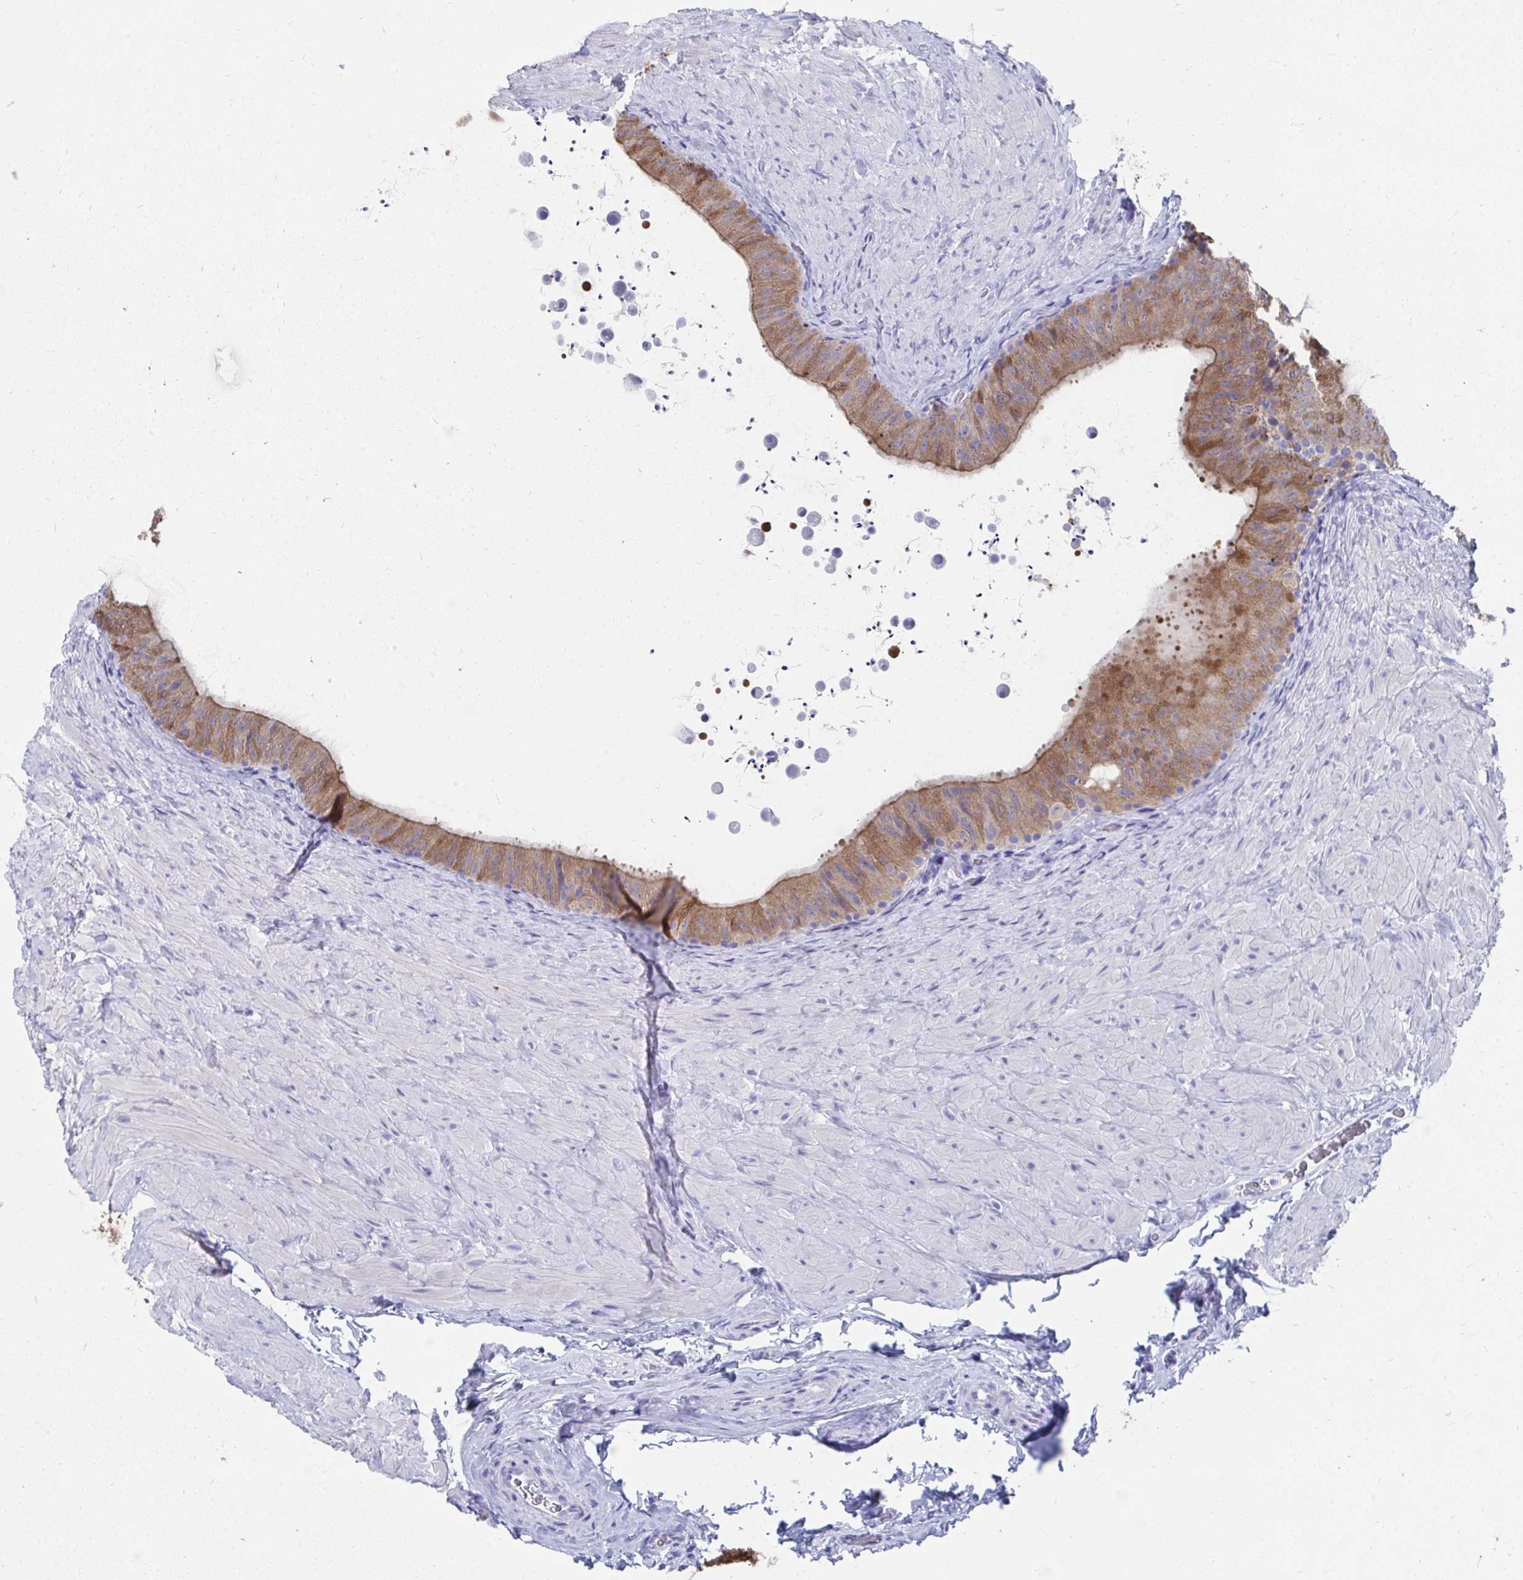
{"staining": {"intensity": "moderate", "quantity": ">75%", "location": "cytoplasmic/membranous"}, "tissue": "epididymis", "cell_type": "Glandular cells", "image_type": "normal", "snomed": [{"axis": "morphology", "description": "Normal tissue, NOS"}, {"axis": "topography", "description": "Epididymis, spermatic cord, NOS"}, {"axis": "topography", "description": "Epididymis"}], "caption": "The histopathology image reveals staining of unremarkable epididymis, revealing moderate cytoplasmic/membranous protein positivity (brown color) within glandular cells. The protein is shown in brown color, while the nuclei are stained blue.", "gene": "HGD", "patient": {"sex": "male", "age": 31}}